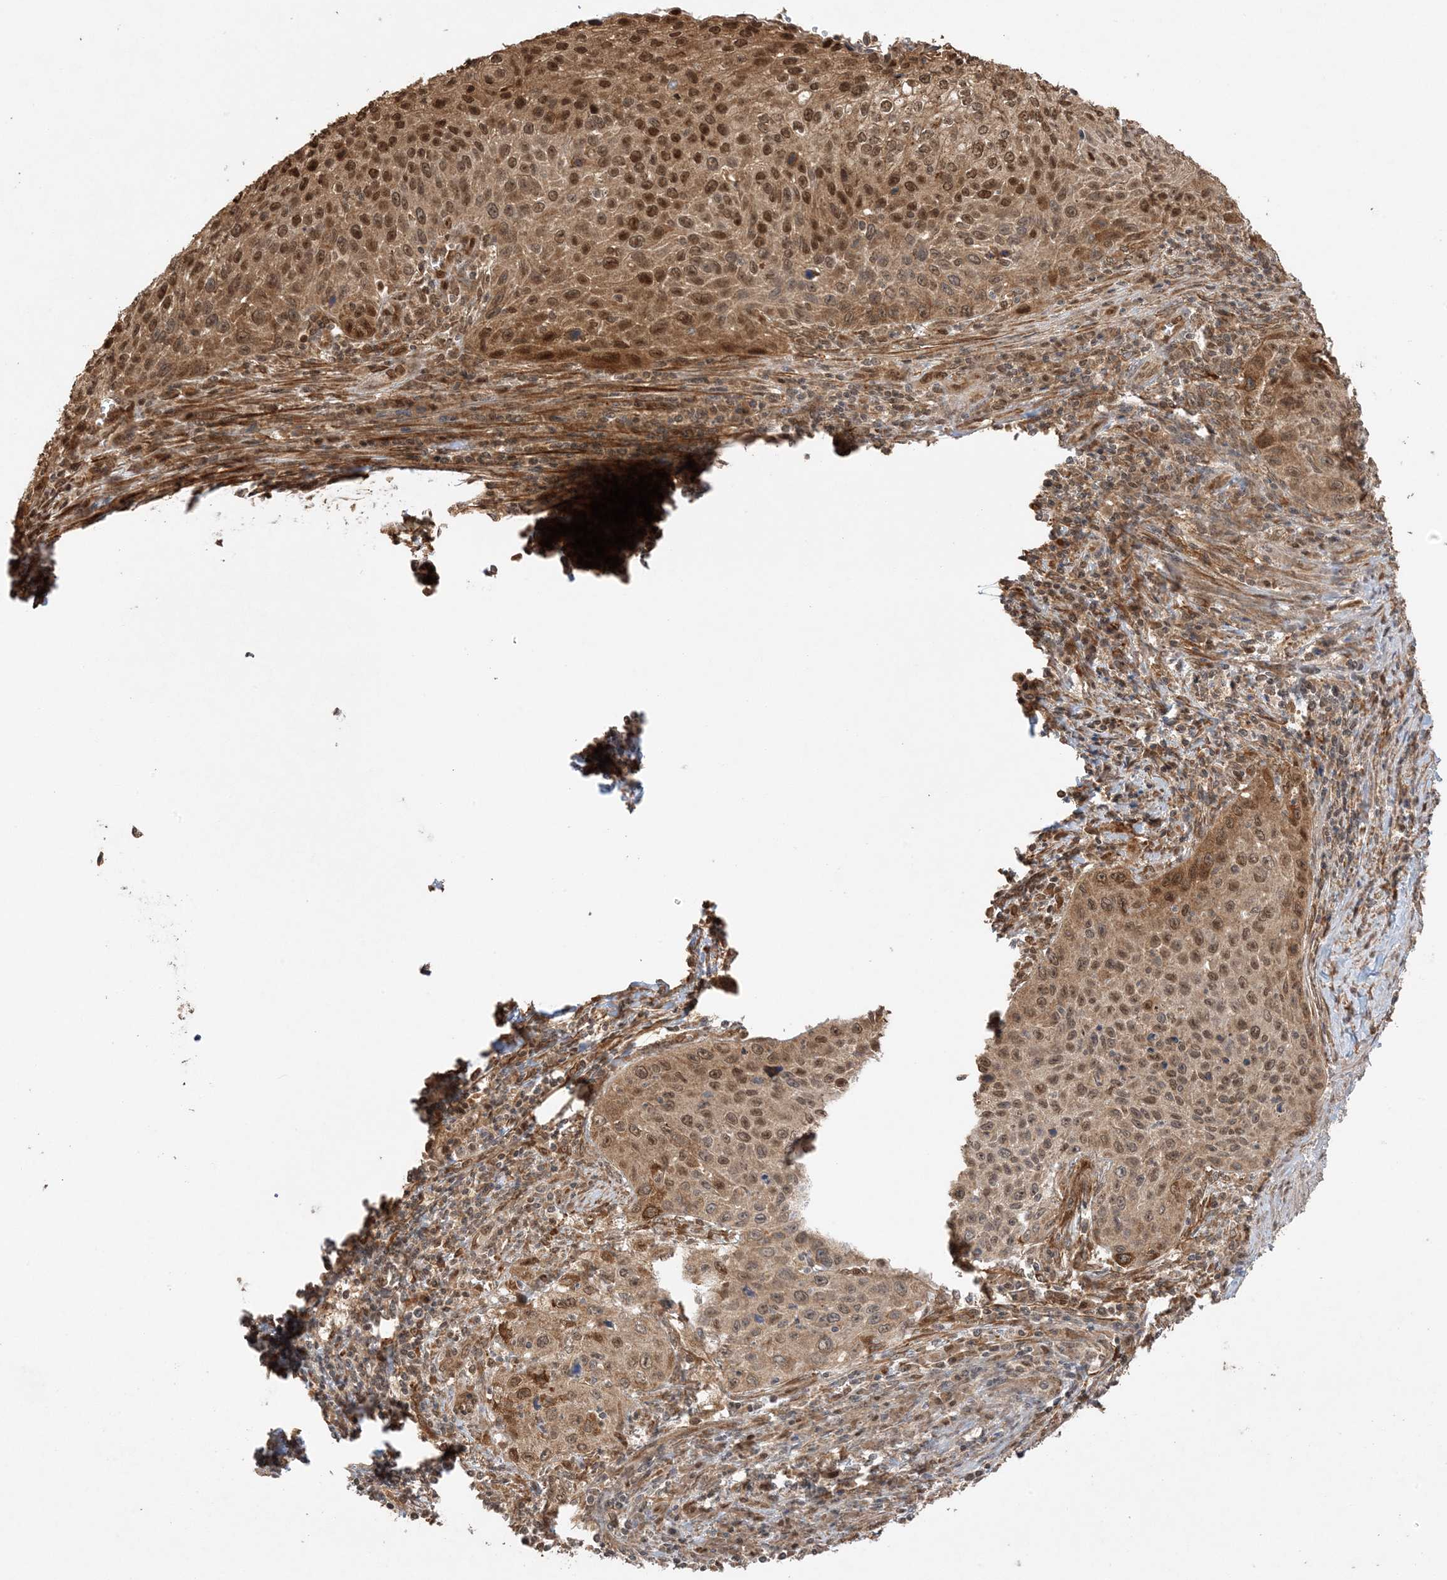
{"staining": {"intensity": "moderate", "quantity": ">75%", "location": "cytoplasmic/membranous,nuclear"}, "tissue": "cervical cancer", "cell_type": "Tumor cells", "image_type": "cancer", "snomed": [{"axis": "morphology", "description": "Squamous cell carcinoma, NOS"}, {"axis": "topography", "description": "Cervix"}], "caption": "Immunohistochemistry (IHC) of human cervical cancer (squamous cell carcinoma) demonstrates medium levels of moderate cytoplasmic/membranous and nuclear staining in approximately >75% of tumor cells.", "gene": "ZBTB41", "patient": {"sex": "female", "age": 32}}